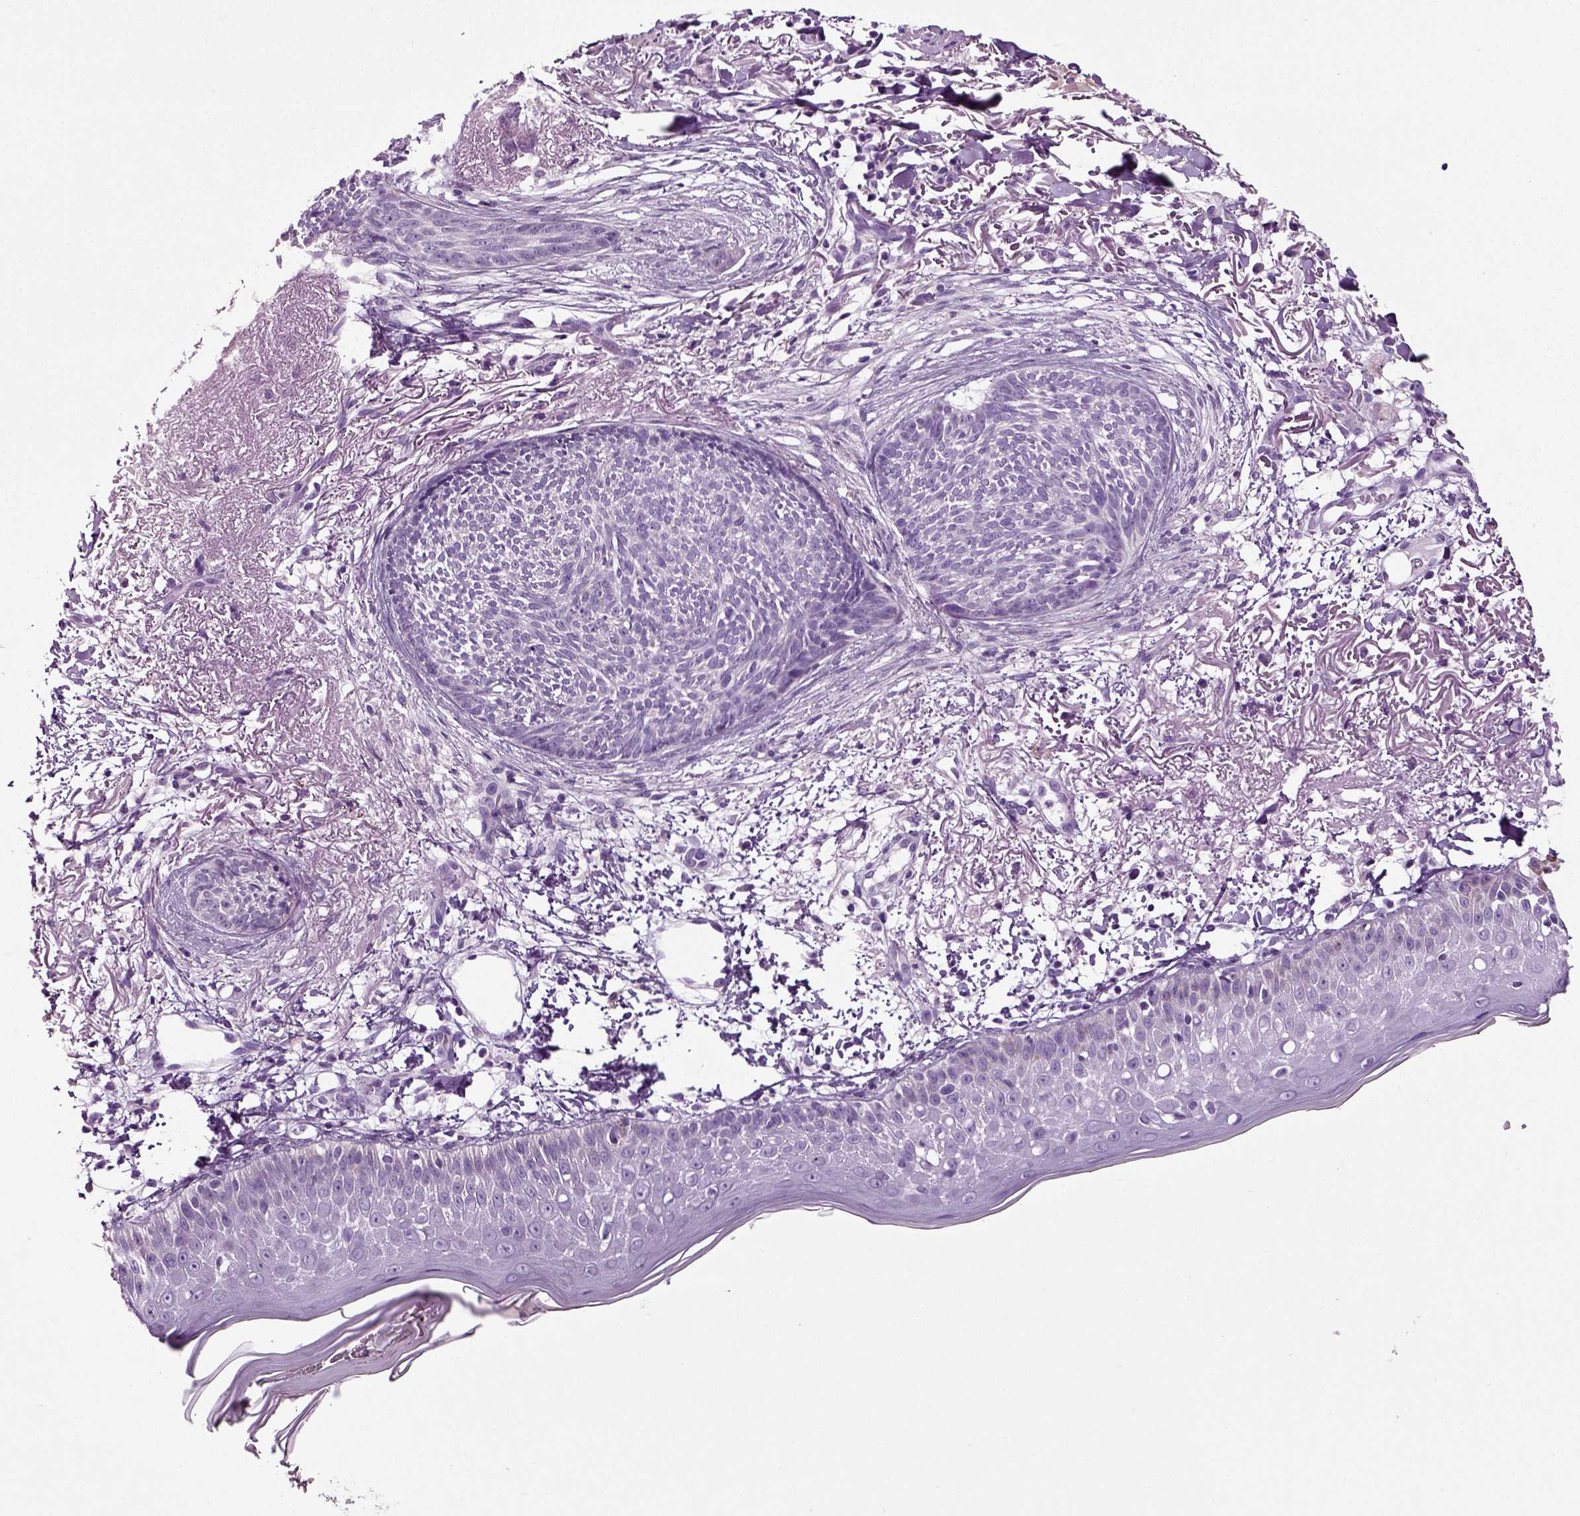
{"staining": {"intensity": "negative", "quantity": "none", "location": "none"}, "tissue": "skin cancer", "cell_type": "Tumor cells", "image_type": "cancer", "snomed": [{"axis": "morphology", "description": "Normal tissue, NOS"}, {"axis": "morphology", "description": "Basal cell carcinoma"}, {"axis": "topography", "description": "Skin"}], "caption": "Skin cancer (basal cell carcinoma) was stained to show a protein in brown. There is no significant expression in tumor cells.", "gene": "DNAH10", "patient": {"sex": "male", "age": 84}}